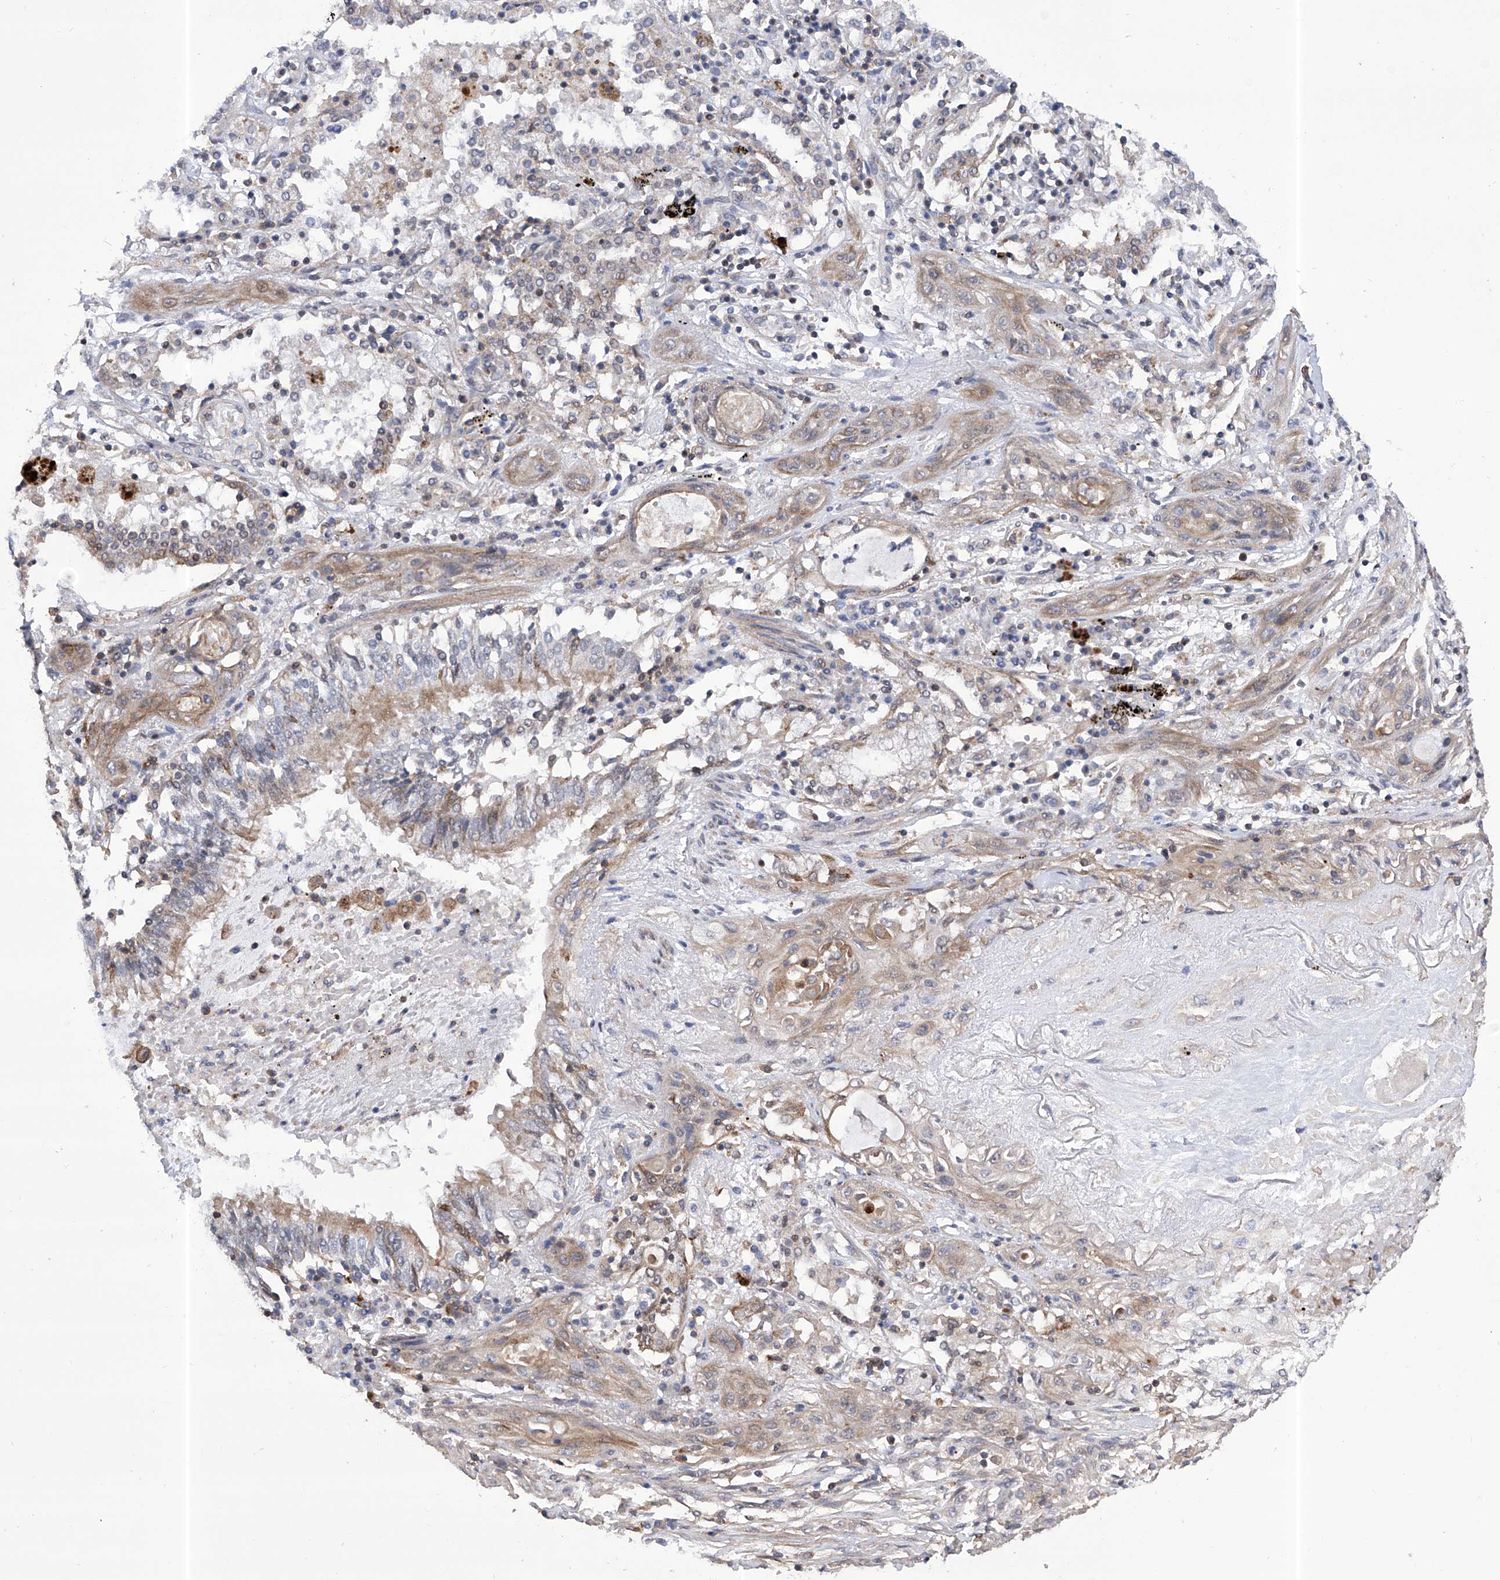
{"staining": {"intensity": "weak", "quantity": "25%-75%", "location": "cytoplasmic/membranous"}, "tissue": "lung cancer", "cell_type": "Tumor cells", "image_type": "cancer", "snomed": [{"axis": "morphology", "description": "Squamous cell carcinoma, NOS"}, {"axis": "topography", "description": "Lung"}], "caption": "Immunohistochemistry (IHC) of lung cancer reveals low levels of weak cytoplasmic/membranous staining in about 25%-75% of tumor cells. (Stains: DAB (3,3'-diaminobenzidine) in brown, nuclei in blue, Microscopy: brightfield microscopy at high magnification).", "gene": "KIFC2", "patient": {"sex": "female", "age": 47}}